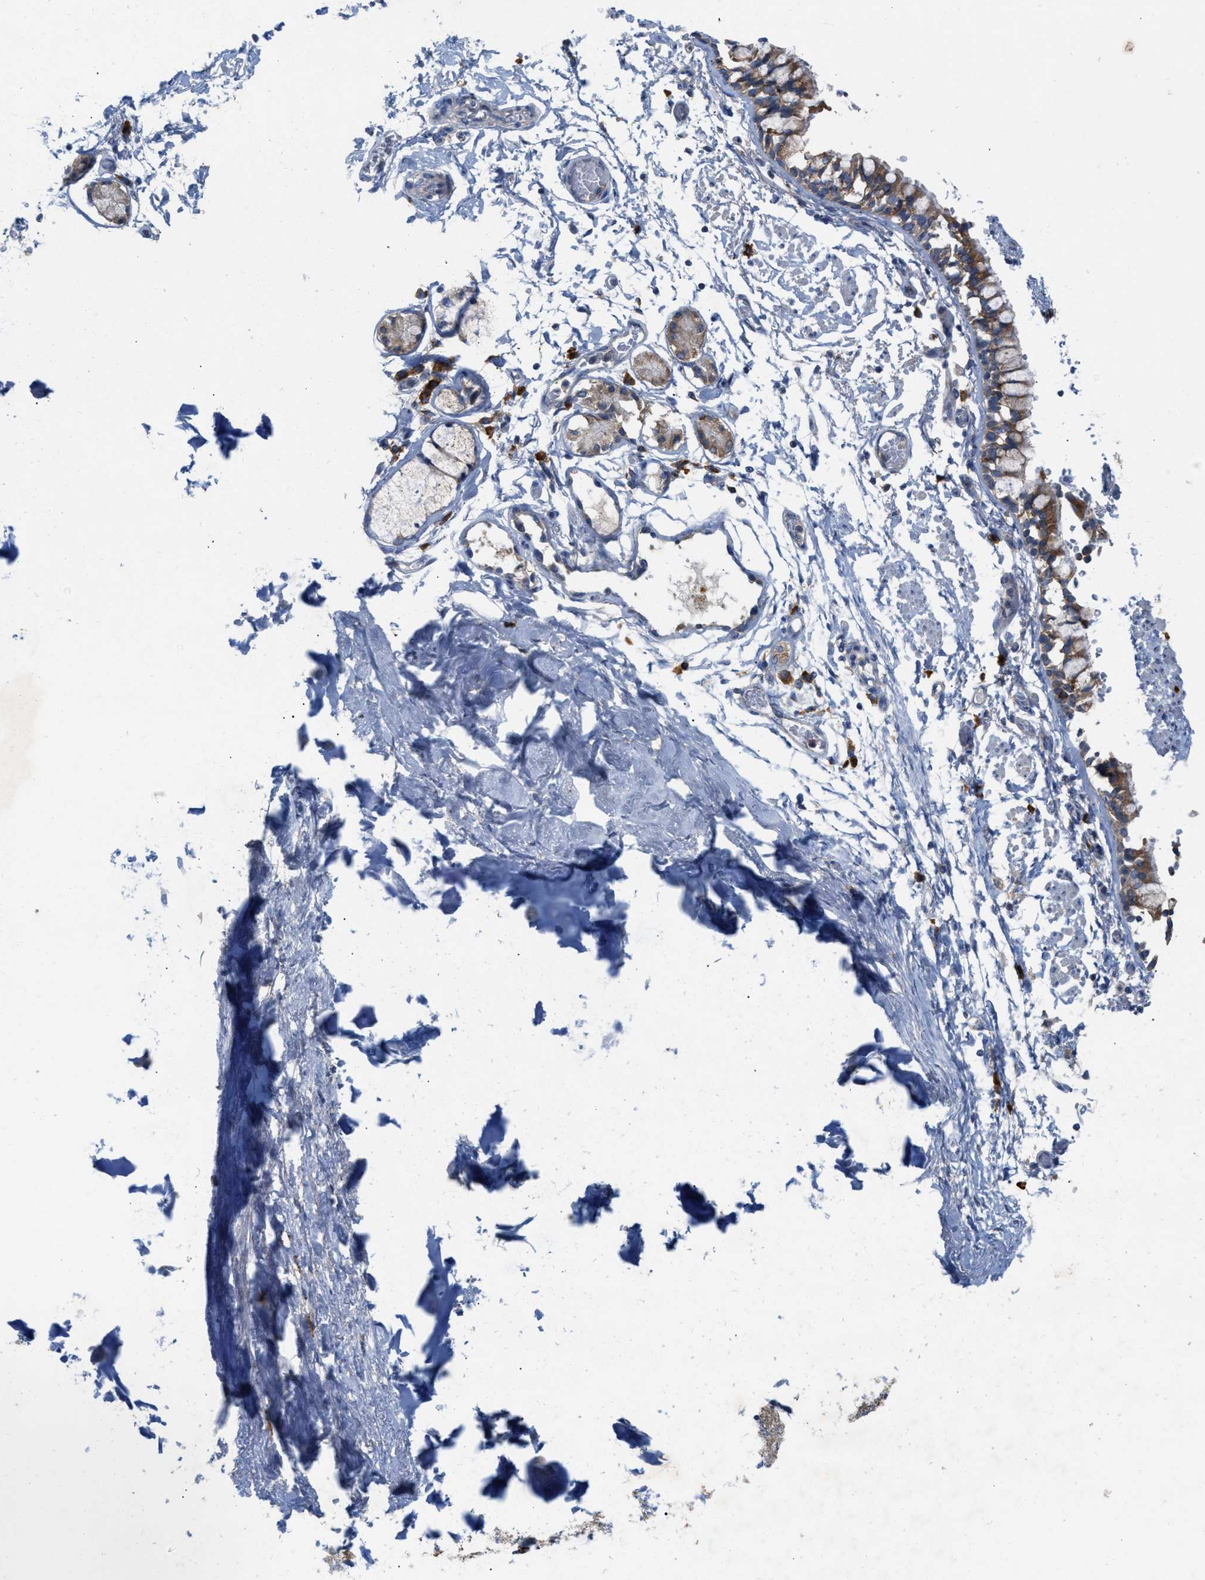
{"staining": {"intensity": "negative", "quantity": "none", "location": "none"}, "tissue": "adipose tissue", "cell_type": "Adipocytes", "image_type": "normal", "snomed": [{"axis": "morphology", "description": "Normal tissue, NOS"}, {"axis": "topography", "description": "Cartilage tissue"}, {"axis": "topography", "description": "Lung"}], "caption": "An immunohistochemistry histopathology image of benign adipose tissue is shown. There is no staining in adipocytes of adipose tissue. (DAB immunohistochemistry, high magnification).", "gene": "DYNC2I1", "patient": {"sex": "female", "age": 77}}